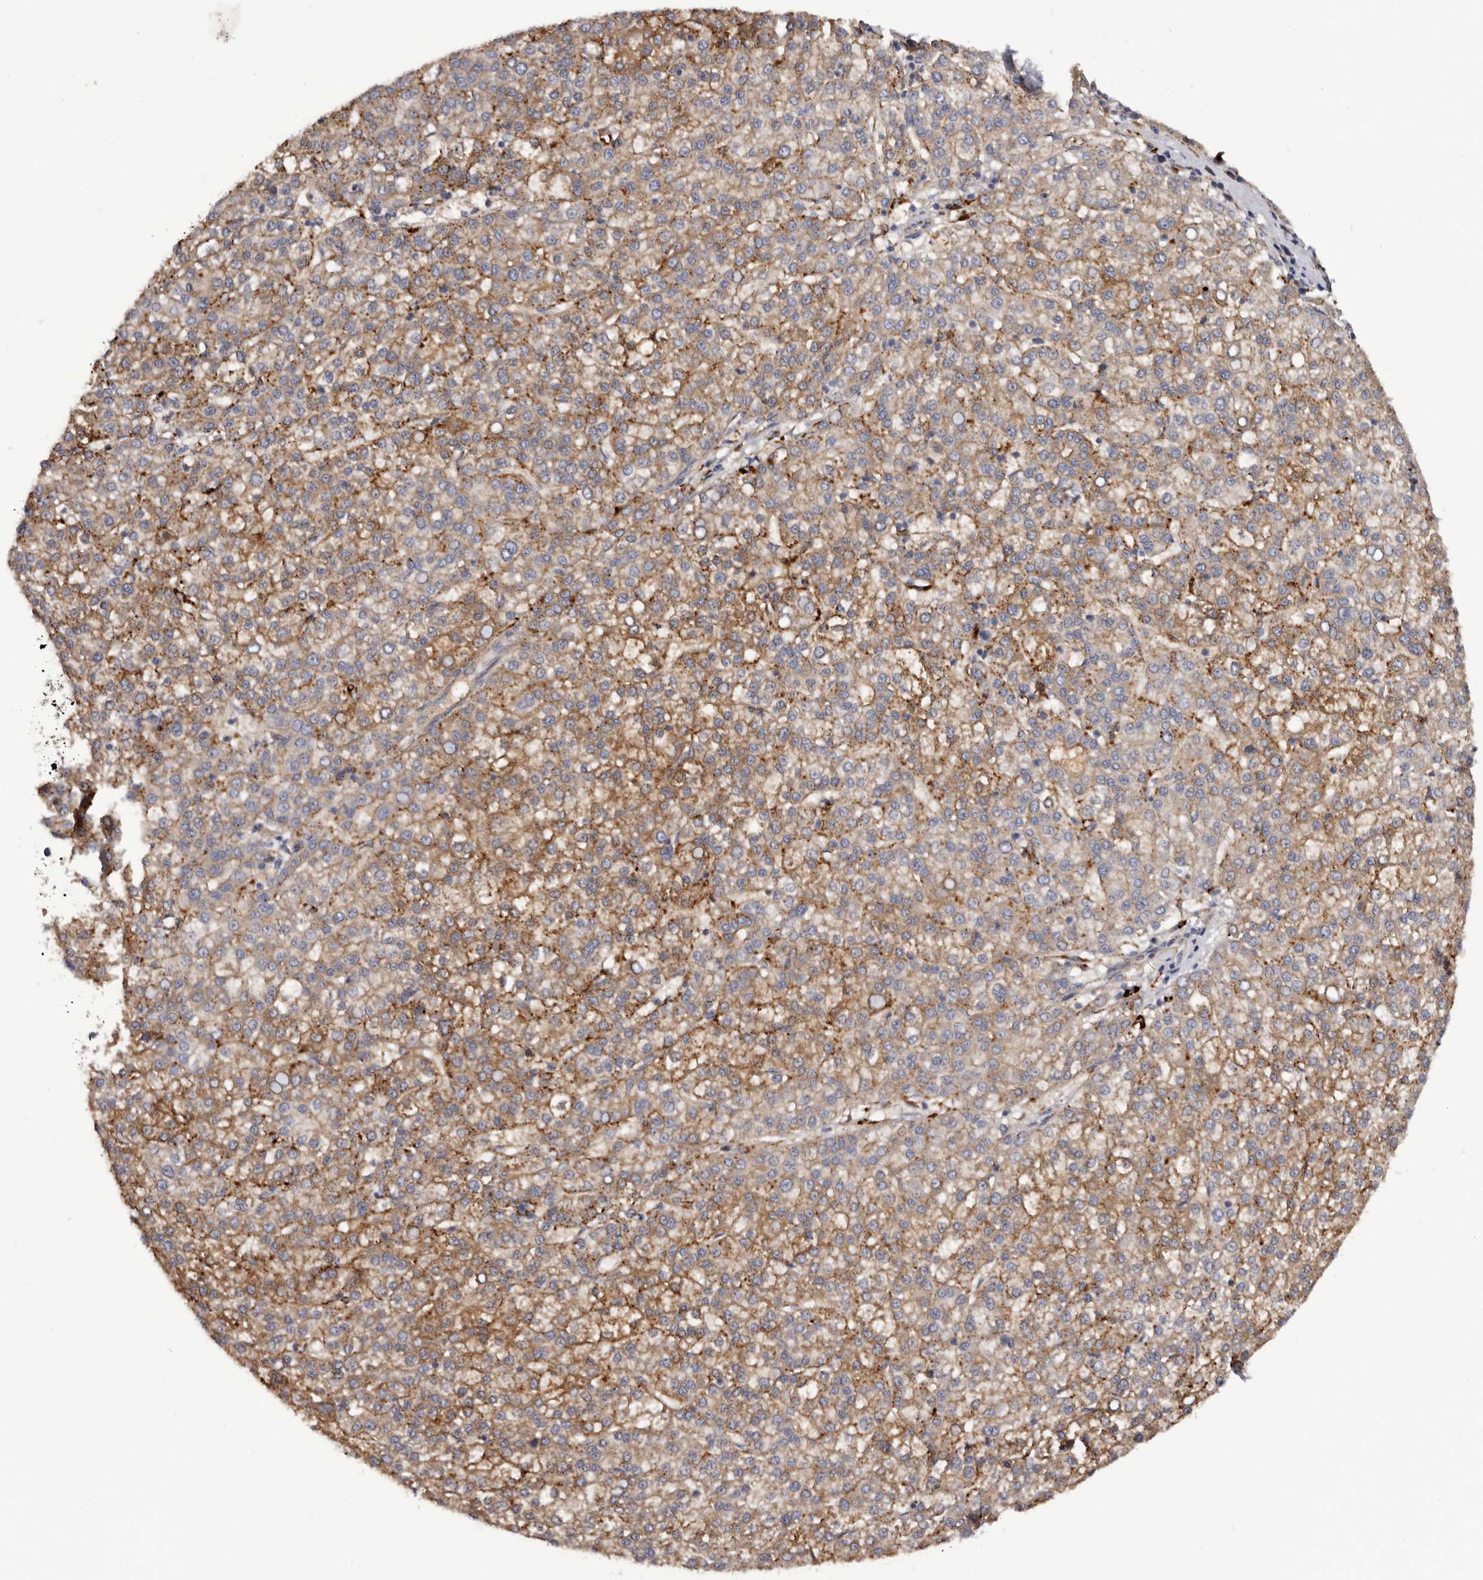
{"staining": {"intensity": "moderate", "quantity": ">75%", "location": "cytoplasmic/membranous"}, "tissue": "liver cancer", "cell_type": "Tumor cells", "image_type": "cancer", "snomed": [{"axis": "morphology", "description": "Carcinoma, Hepatocellular, NOS"}, {"axis": "topography", "description": "Liver"}], "caption": "A micrograph of liver cancer stained for a protein reveals moderate cytoplasmic/membranous brown staining in tumor cells.", "gene": "INKA2", "patient": {"sex": "female", "age": 58}}